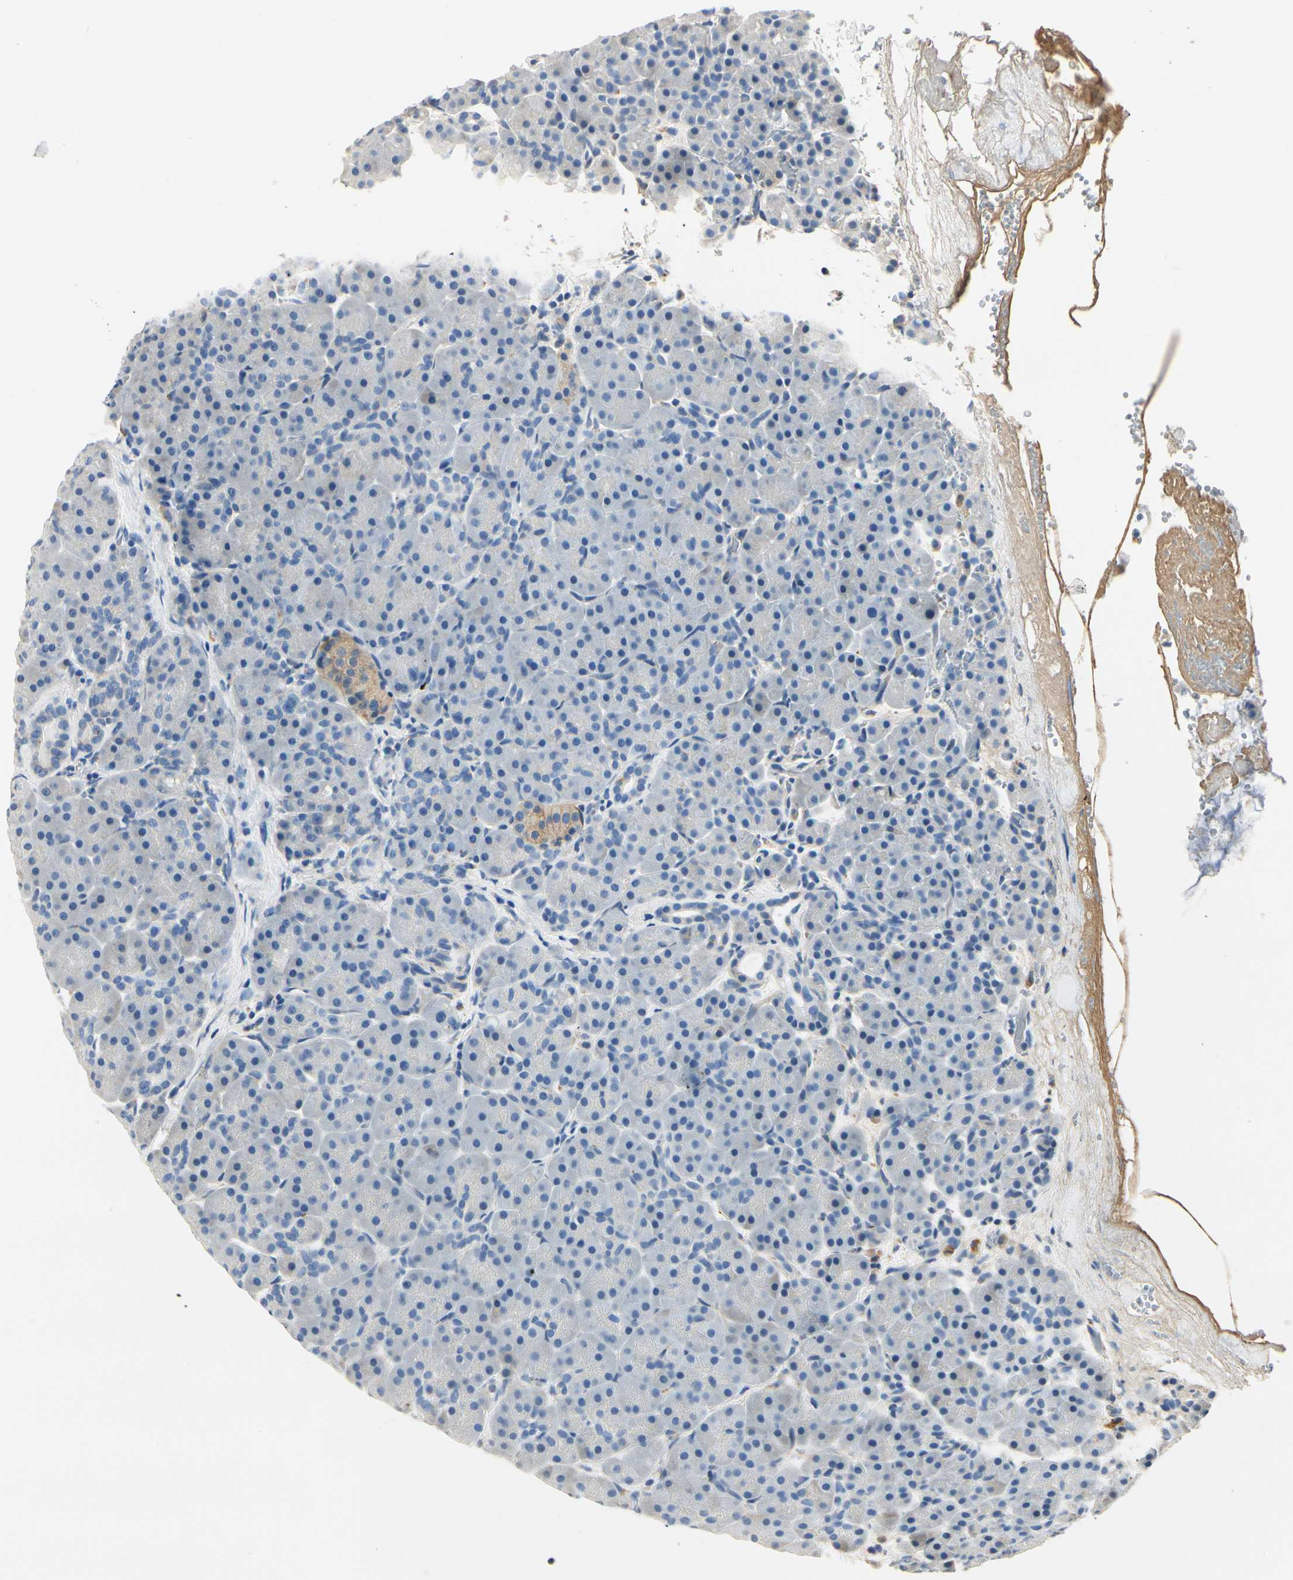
{"staining": {"intensity": "negative", "quantity": "none", "location": "none"}, "tissue": "pancreas", "cell_type": "Exocrine glandular cells", "image_type": "normal", "snomed": [{"axis": "morphology", "description": "Normal tissue, NOS"}, {"axis": "topography", "description": "Pancreas"}], "caption": "A high-resolution photomicrograph shows IHC staining of unremarkable pancreas, which demonstrates no significant expression in exocrine glandular cells.", "gene": "TGFBR3", "patient": {"sex": "male", "age": 66}}